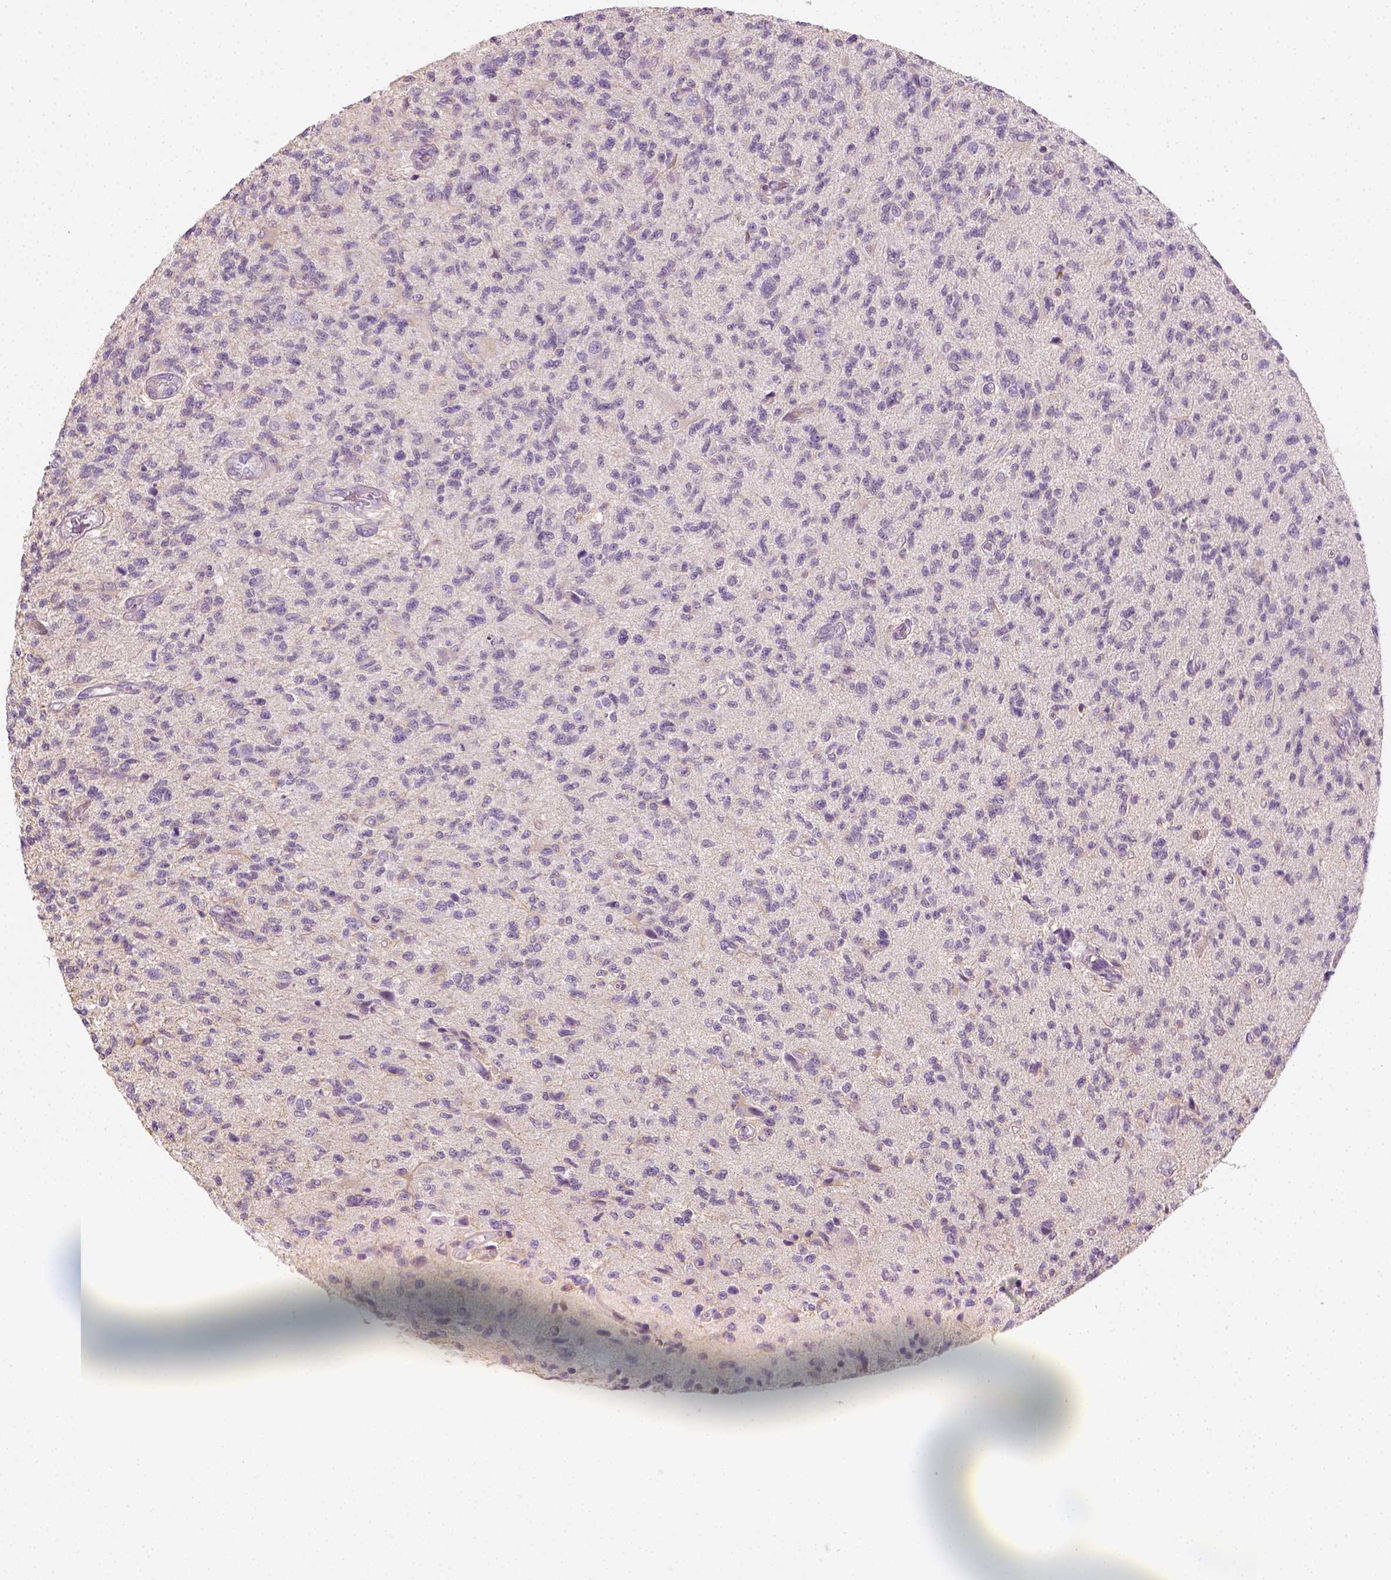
{"staining": {"intensity": "negative", "quantity": "none", "location": "none"}, "tissue": "glioma", "cell_type": "Tumor cells", "image_type": "cancer", "snomed": [{"axis": "morphology", "description": "Glioma, malignant, High grade"}, {"axis": "topography", "description": "Brain"}], "caption": "DAB immunohistochemical staining of human glioma displays no significant staining in tumor cells.", "gene": "EPHB1", "patient": {"sex": "male", "age": 56}}